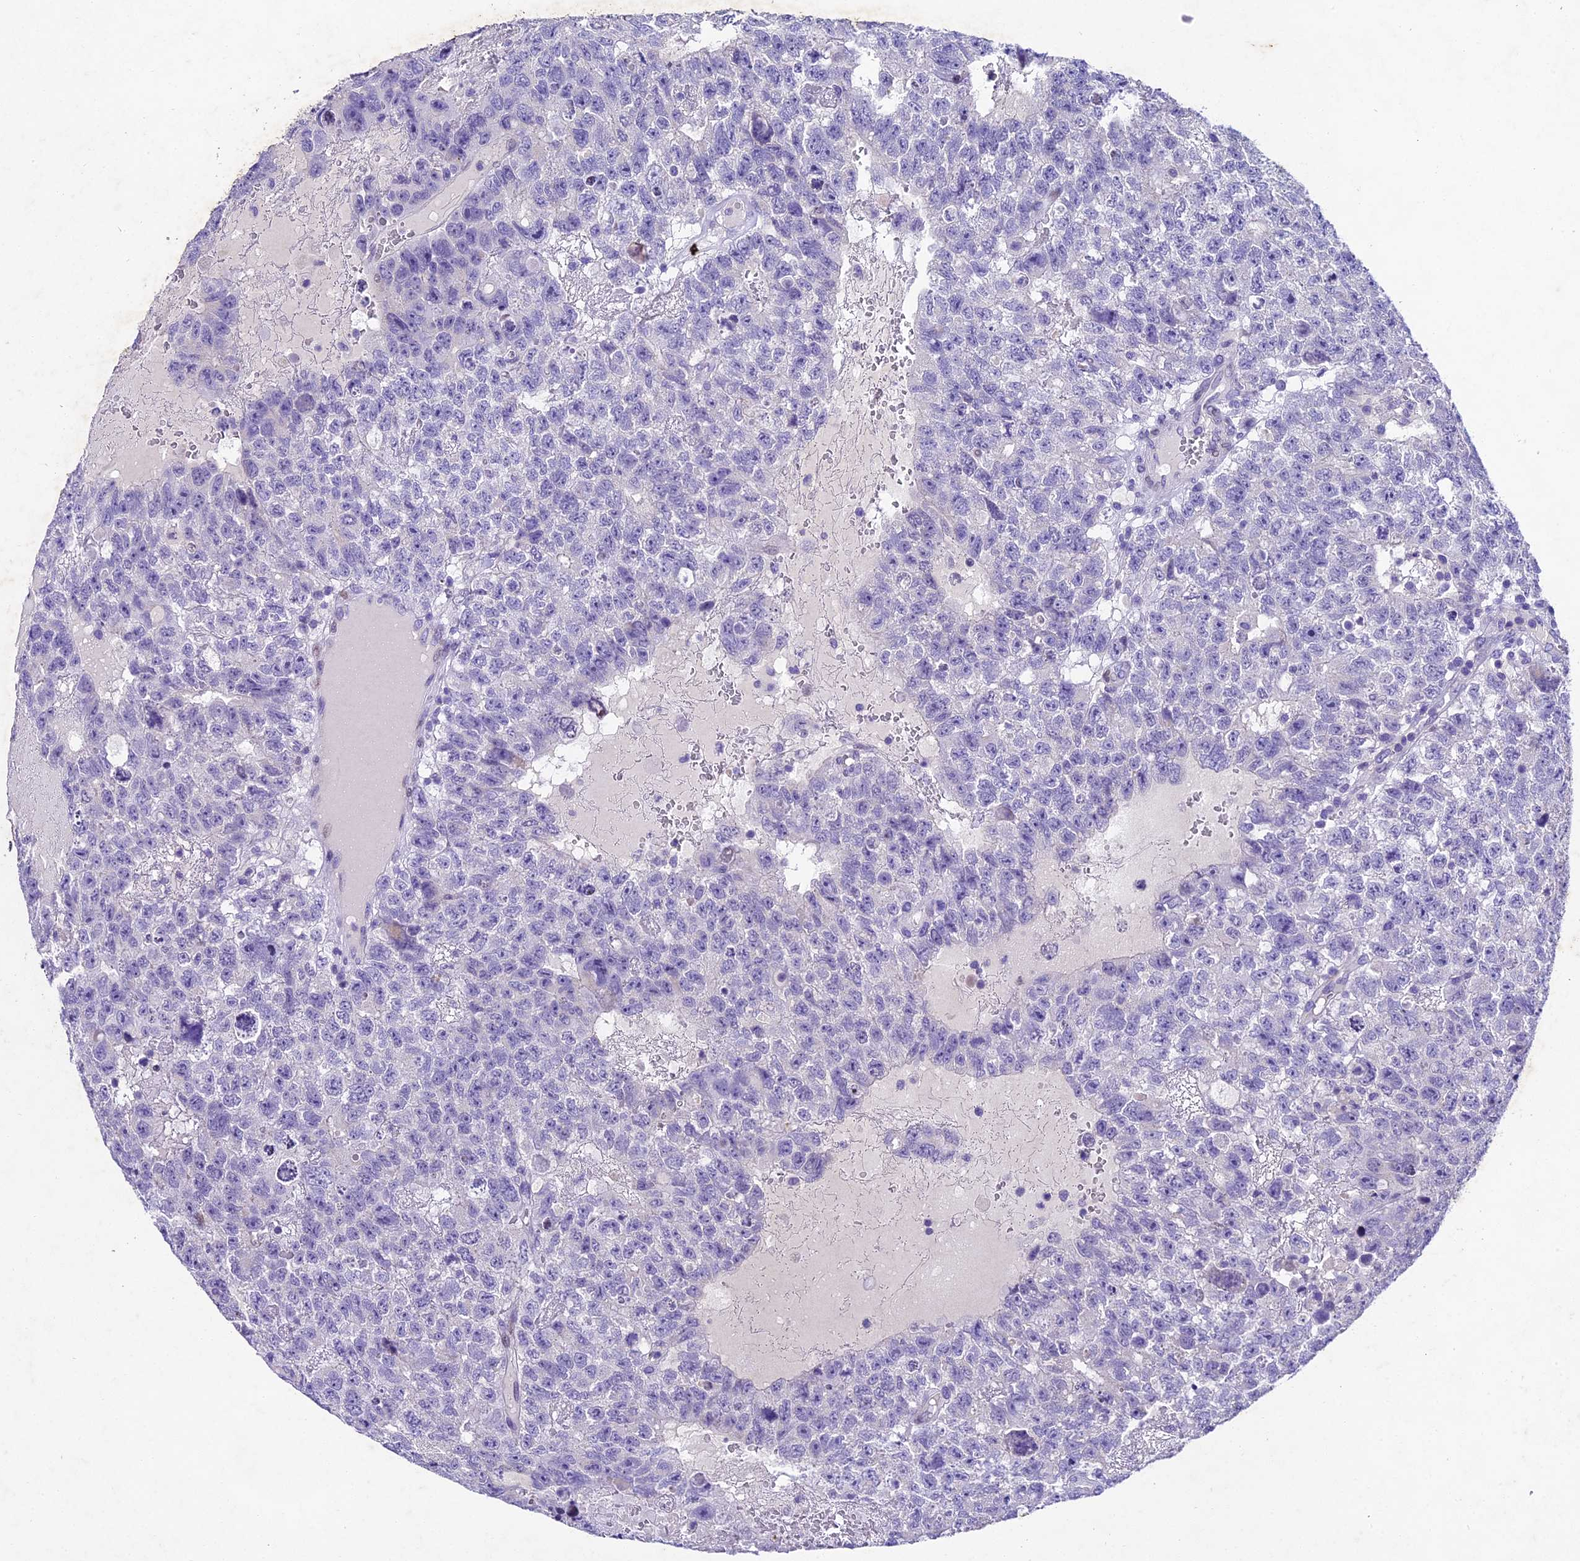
{"staining": {"intensity": "negative", "quantity": "none", "location": "none"}, "tissue": "testis cancer", "cell_type": "Tumor cells", "image_type": "cancer", "snomed": [{"axis": "morphology", "description": "Carcinoma, Embryonal, NOS"}, {"axis": "topography", "description": "Testis"}], "caption": "DAB immunohistochemical staining of human embryonal carcinoma (testis) shows no significant staining in tumor cells.", "gene": "IFT140", "patient": {"sex": "male", "age": 26}}